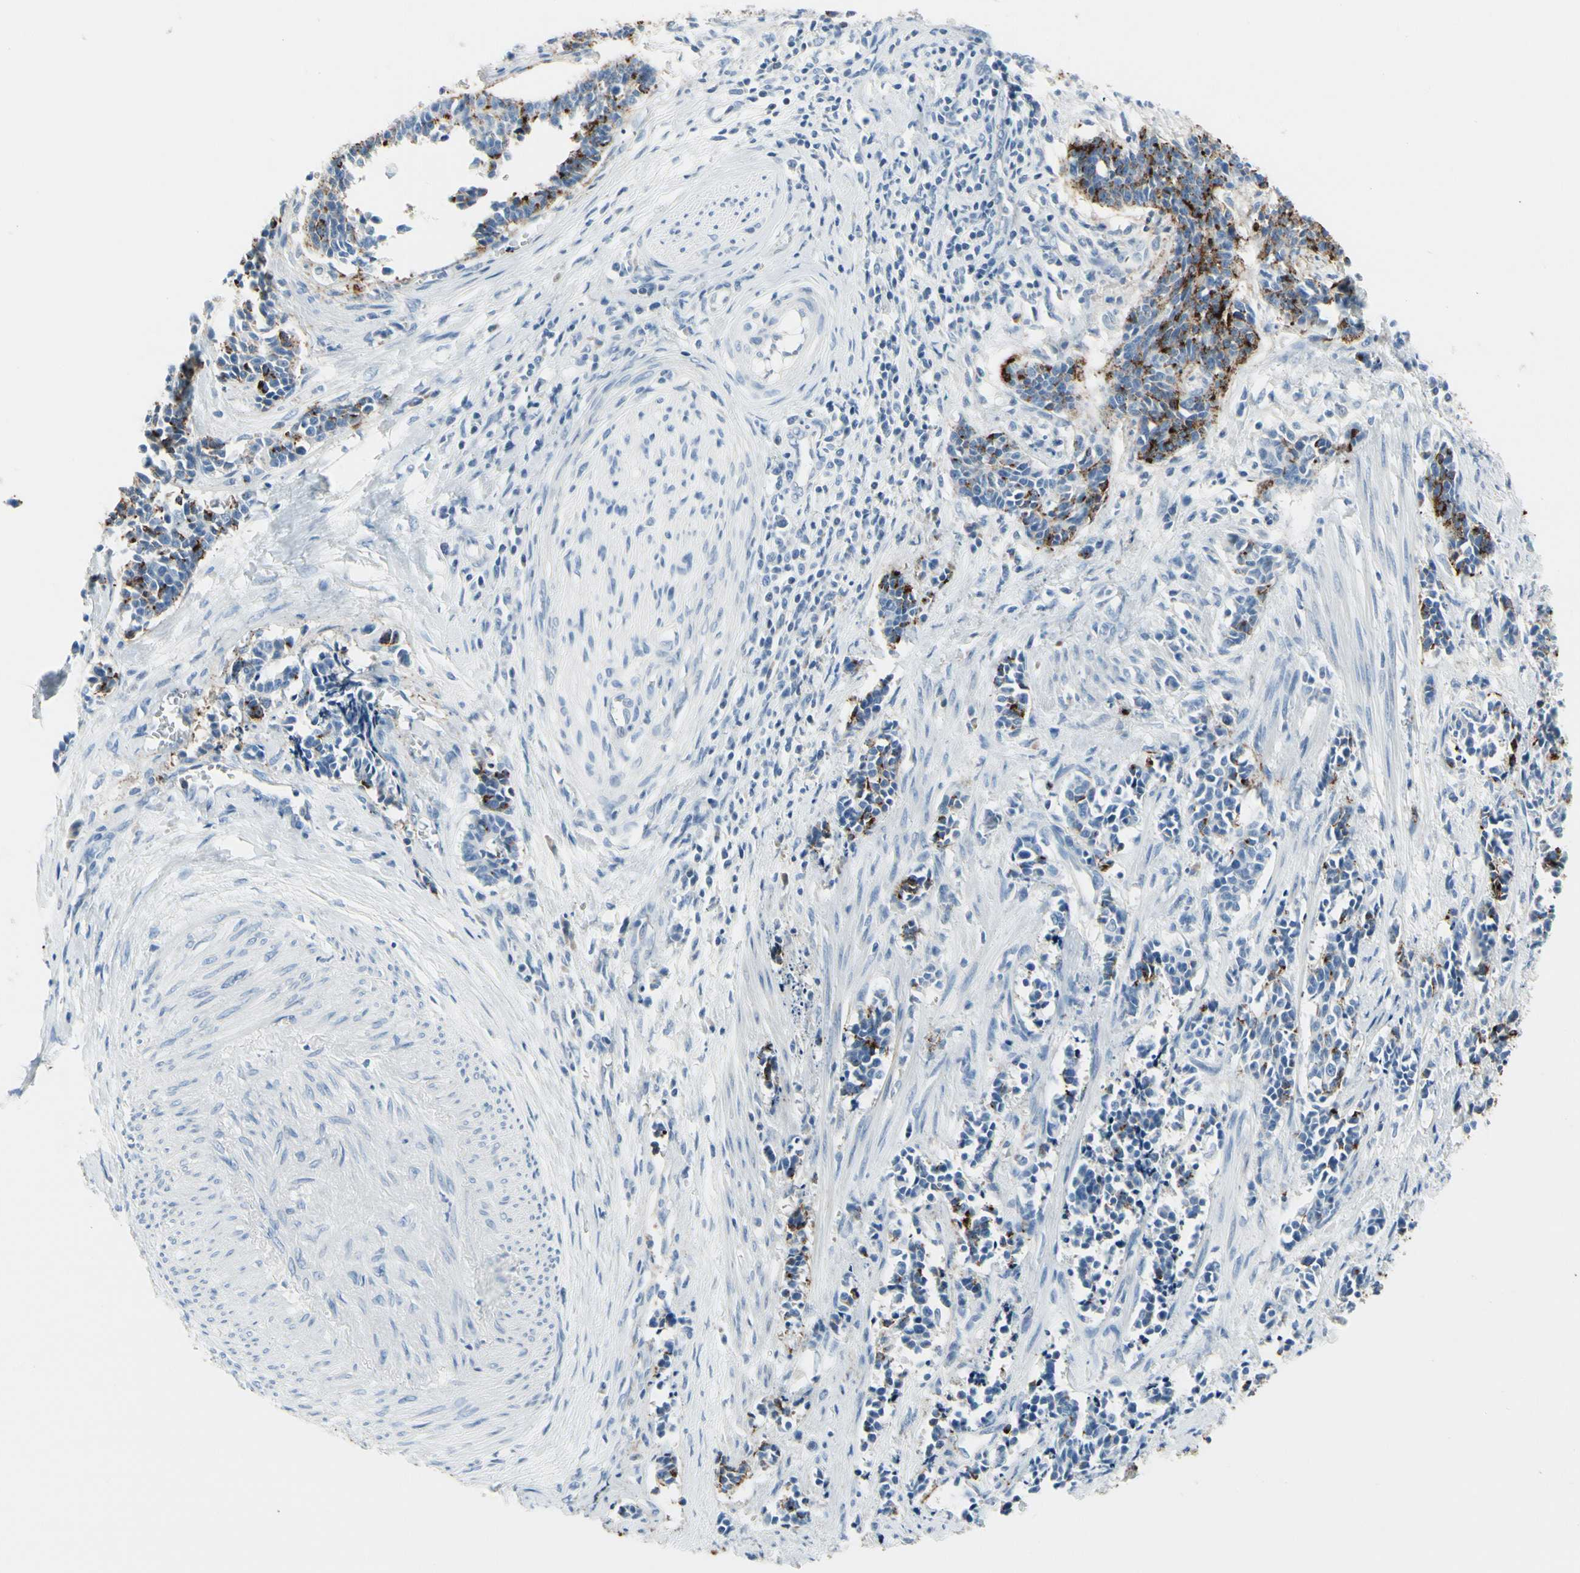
{"staining": {"intensity": "moderate", "quantity": "<25%", "location": "cytoplasmic/membranous"}, "tissue": "cervical cancer", "cell_type": "Tumor cells", "image_type": "cancer", "snomed": [{"axis": "morphology", "description": "Squamous cell carcinoma, NOS"}, {"axis": "topography", "description": "Cervix"}], "caption": "Immunohistochemical staining of cervical cancer (squamous cell carcinoma) shows low levels of moderate cytoplasmic/membranous staining in about <25% of tumor cells.", "gene": "MUC5B", "patient": {"sex": "female", "age": 35}}